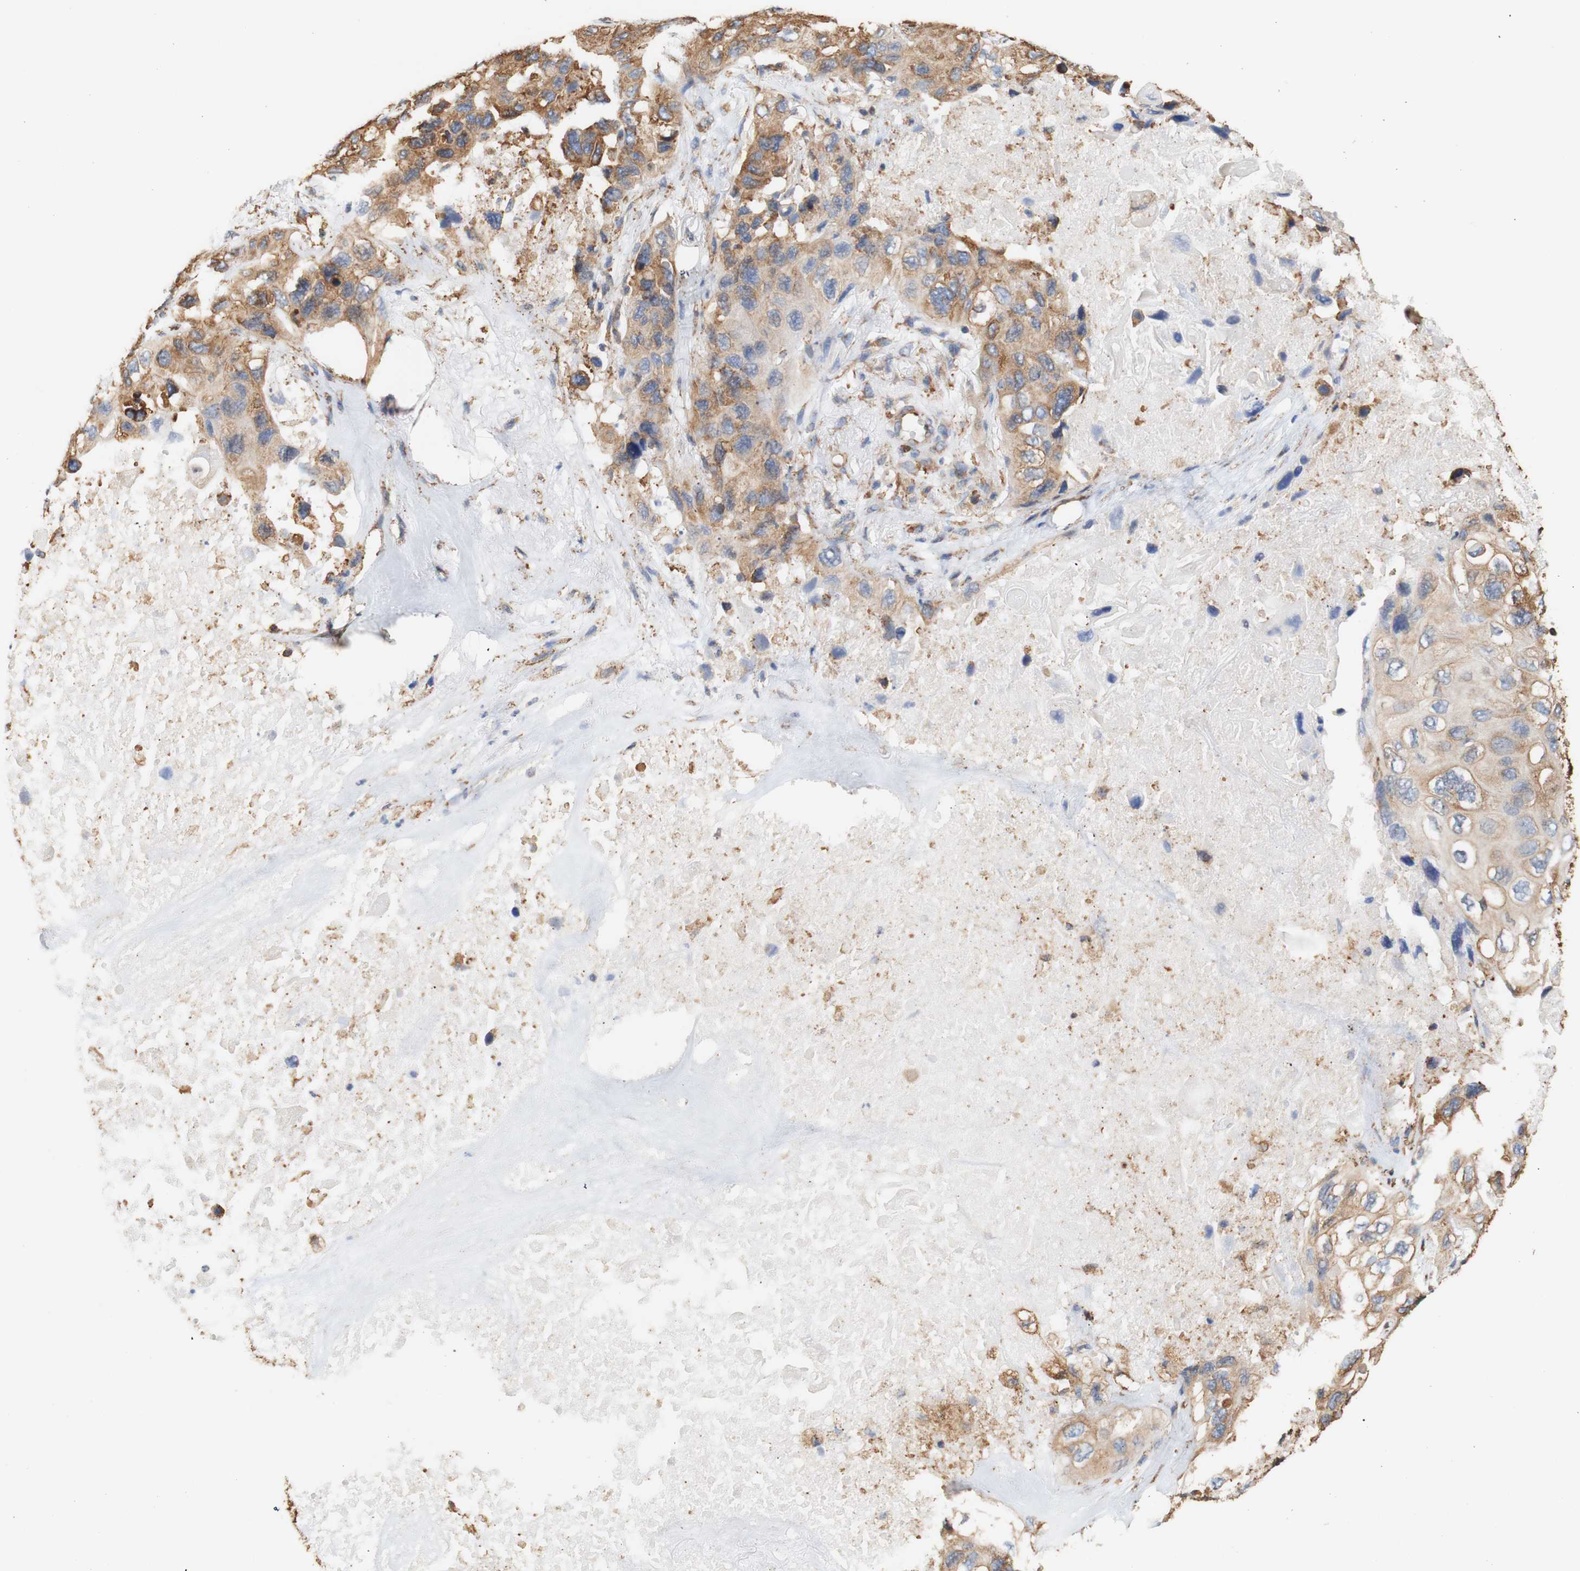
{"staining": {"intensity": "moderate", "quantity": ">75%", "location": "cytoplasmic/membranous"}, "tissue": "lung cancer", "cell_type": "Tumor cells", "image_type": "cancer", "snomed": [{"axis": "morphology", "description": "Squamous cell carcinoma, NOS"}, {"axis": "topography", "description": "Lung"}], "caption": "DAB (3,3'-diaminobenzidine) immunohistochemical staining of human lung squamous cell carcinoma exhibits moderate cytoplasmic/membranous protein positivity in about >75% of tumor cells.", "gene": "EIF2AK4", "patient": {"sex": "female", "age": 73}}